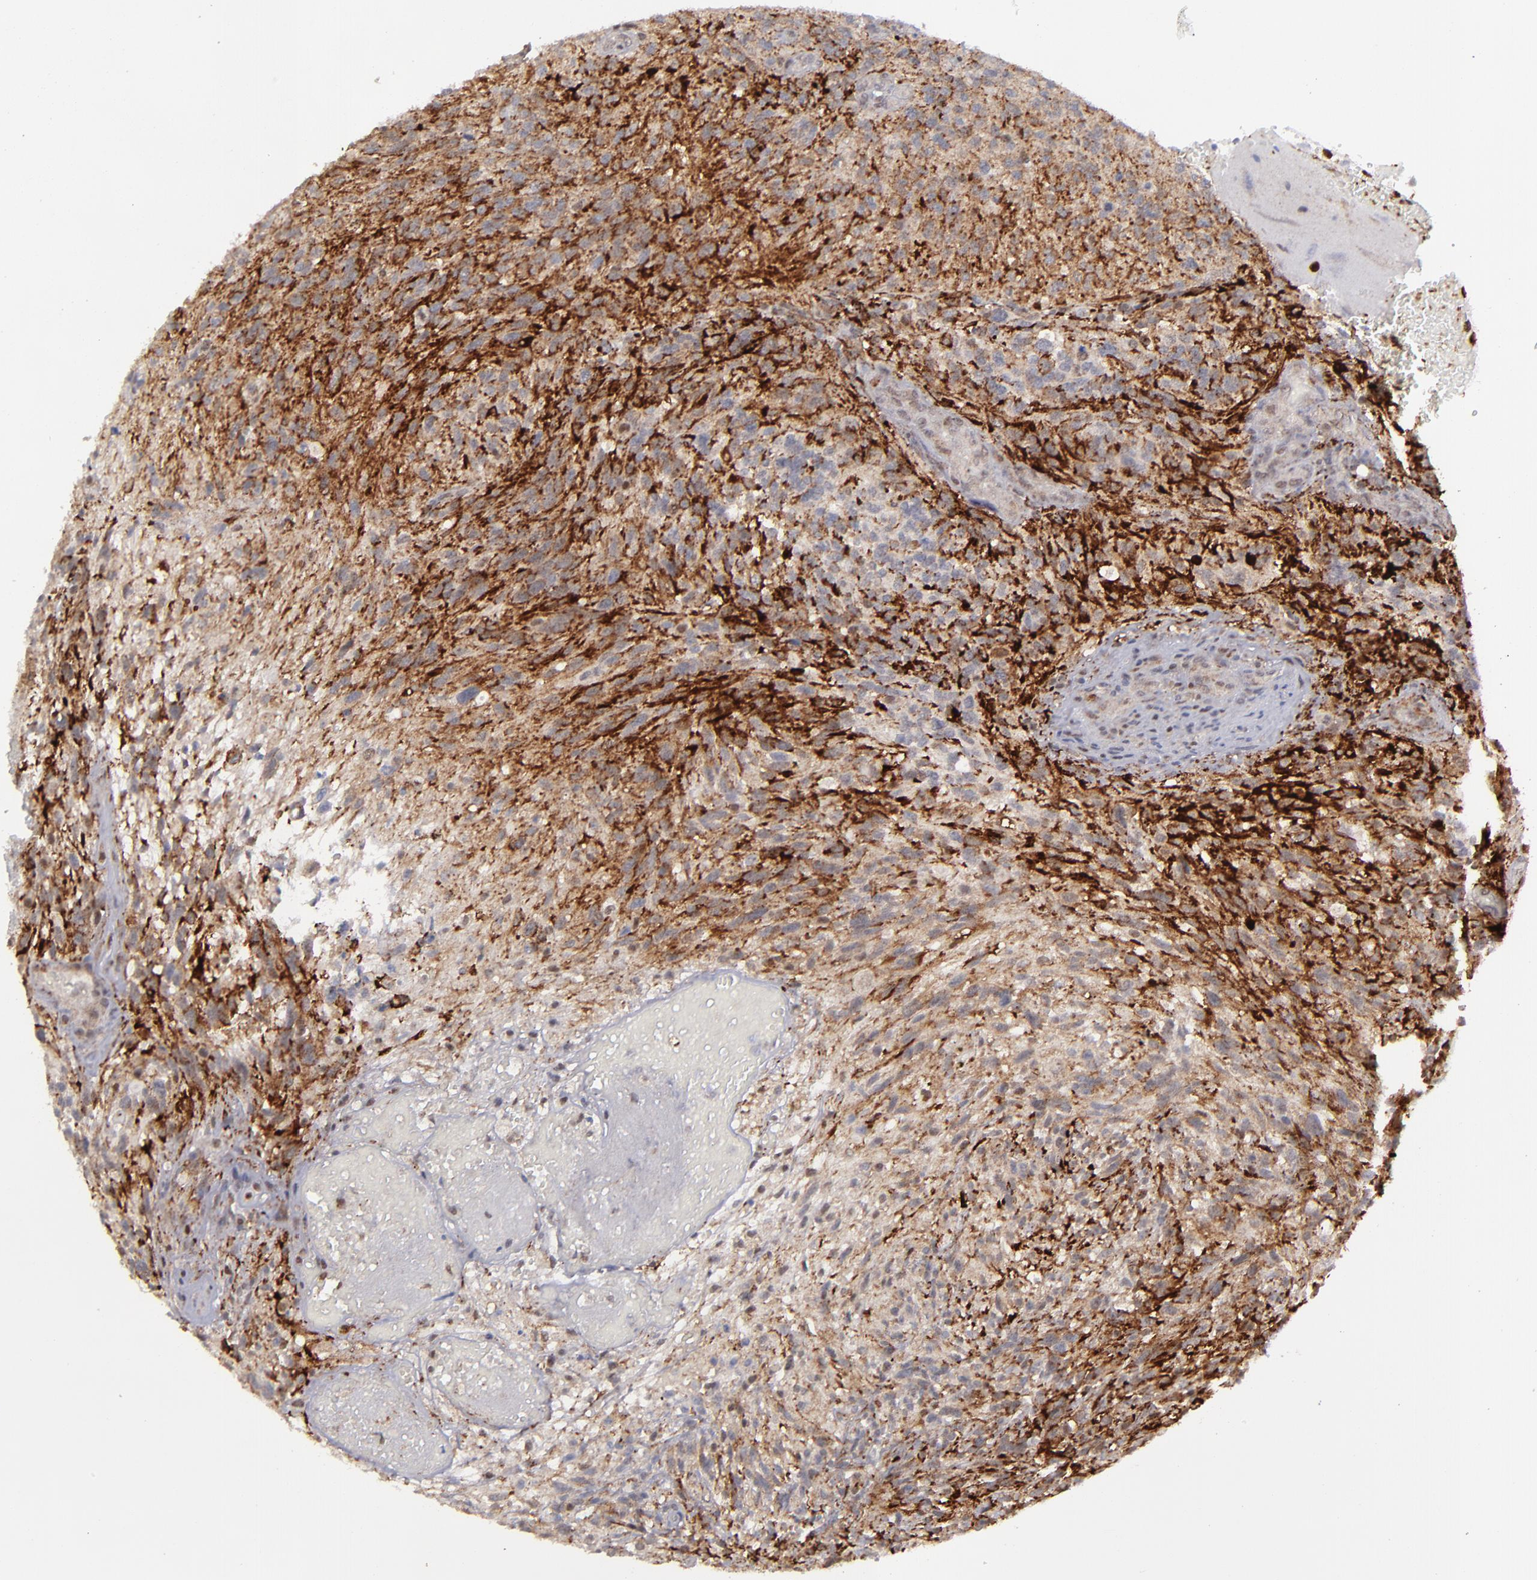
{"staining": {"intensity": "strong", "quantity": ">75%", "location": "cytoplasmic/membranous"}, "tissue": "glioma", "cell_type": "Tumor cells", "image_type": "cancer", "snomed": [{"axis": "morphology", "description": "Normal tissue, NOS"}, {"axis": "morphology", "description": "Glioma, malignant, High grade"}, {"axis": "topography", "description": "Cerebral cortex"}], "caption": "Malignant high-grade glioma stained for a protein demonstrates strong cytoplasmic/membranous positivity in tumor cells.", "gene": "RREB1", "patient": {"sex": "male", "age": 75}}